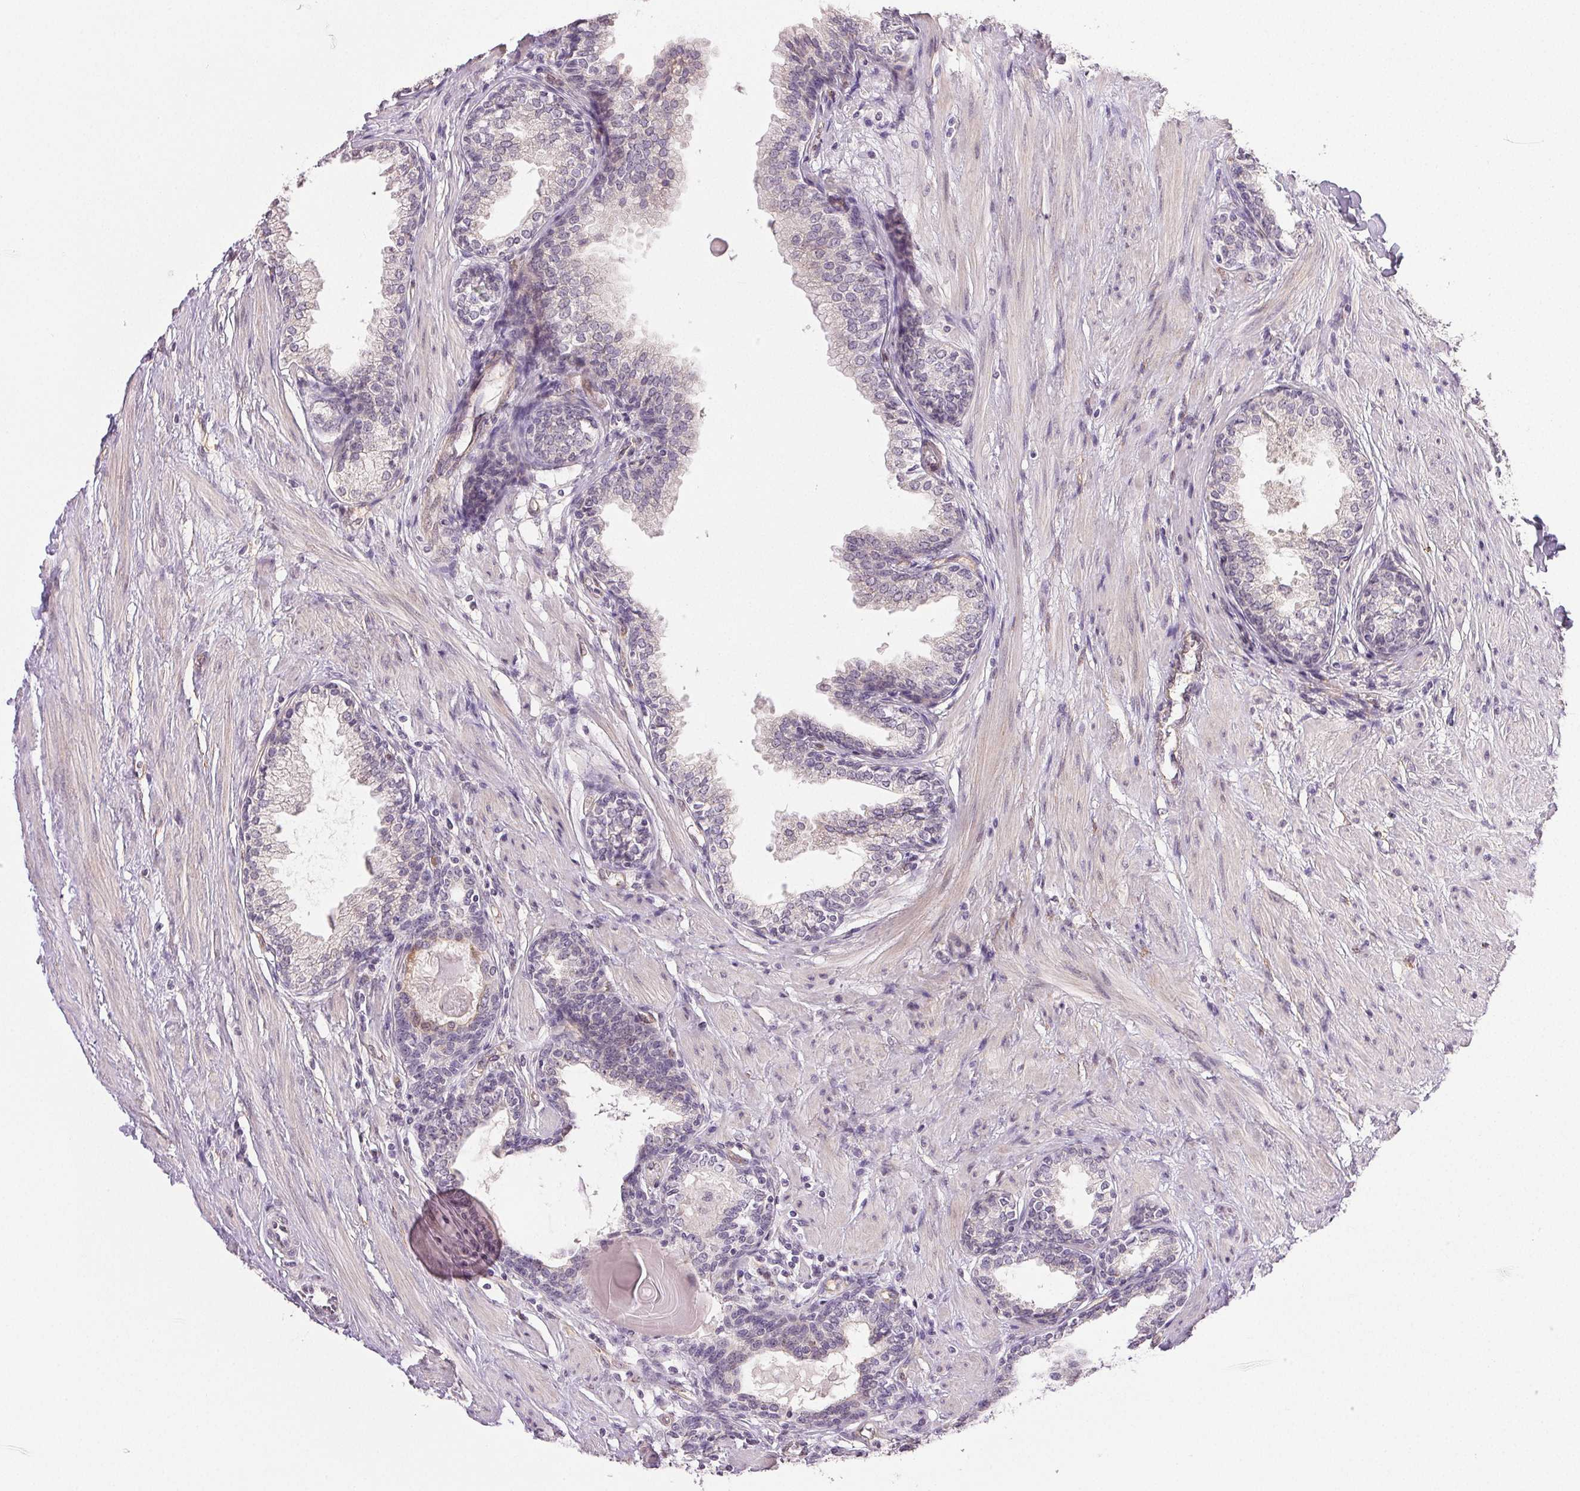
{"staining": {"intensity": "negative", "quantity": "none", "location": "none"}, "tissue": "prostate", "cell_type": "Glandular cells", "image_type": "normal", "snomed": [{"axis": "morphology", "description": "Normal tissue, NOS"}, {"axis": "topography", "description": "Prostate"}], "caption": "Protein analysis of unremarkable prostate displays no significant expression in glandular cells. (DAB (3,3'-diaminobenzidine) immunohistochemistry (IHC) visualized using brightfield microscopy, high magnification).", "gene": "PLCB1", "patient": {"sex": "male", "age": 55}}